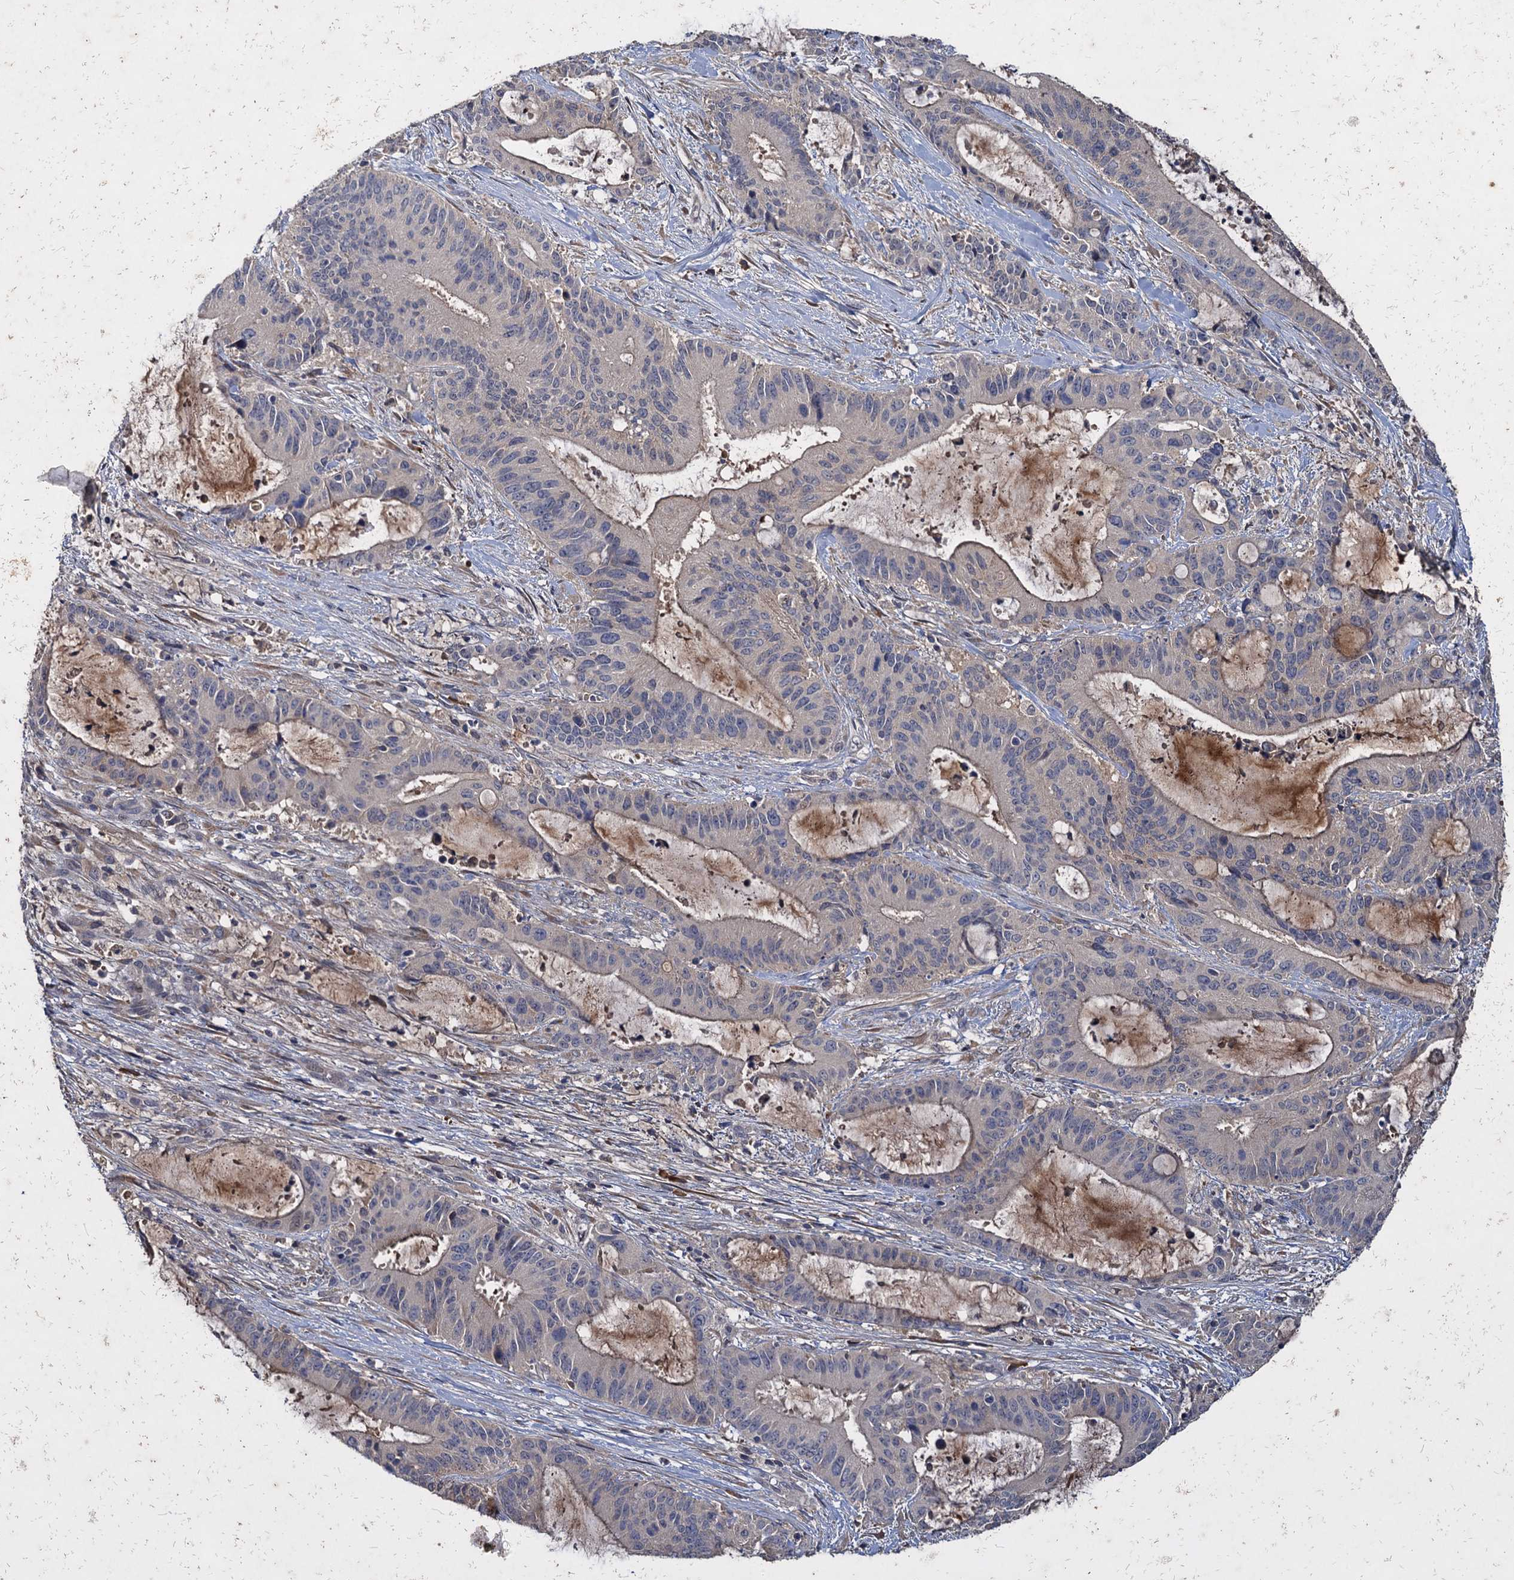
{"staining": {"intensity": "negative", "quantity": "none", "location": "none"}, "tissue": "liver cancer", "cell_type": "Tumor cells", "image_type": "cancer", "snomed": [{"axis": "morphology", "description": "Normal tissue, NOS"}, {"axis": "morphology", "description": "Cholangiocarcinoma"}, {"axis": "topography", "description": "Liver"}, {"axis": "topography", "description": "Peripheral nerve tissue"}], "caption": "Tumor cells show no significant protein expression in cholangiocarcinoma (liver). Brightfield microscopy of immunohistochemistry stained with DAB (brown) and hematoxylin (blue), captured at high magnification.", "gene": "CCDC184", "patient": {"sex": "female", "age": 73}}